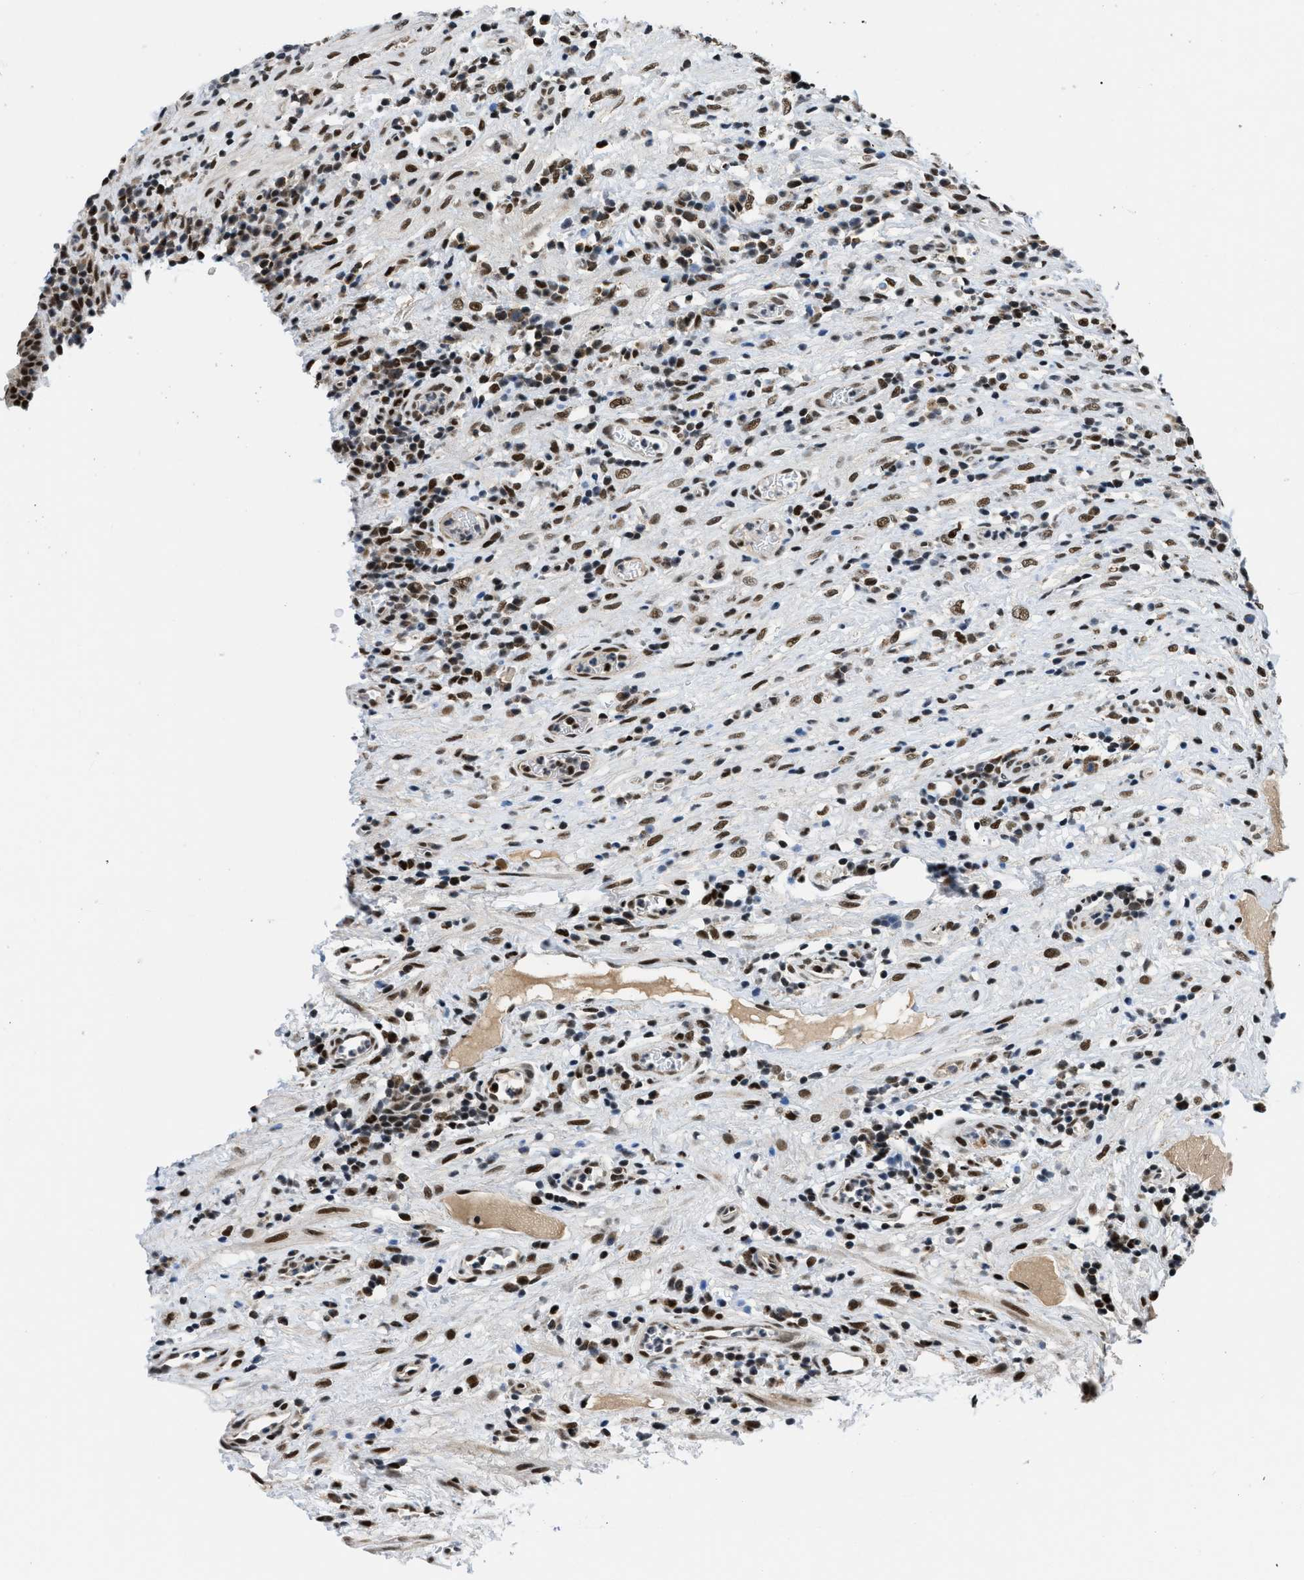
{"staining": {"intensity": "strong", "quantity": ">75%", "location": "nuclear"}, "tissue": "urothelial cancer", "cell_type": "Tumor cells", "image_type": "cancer", "snomed": [{"axis": "morphology", "description": "Urothelial carcinoma, Low grade"}, {"axis": "topography", "description": "Urinary bladder"}], "caption": "This histopathology image displays low-grade urothelial carcinoma stained with immunohistochemistry (IHC) to label a protein in brown. The nuclear of tumor cells show strong positivity for the protein. Nuclei are counter-stained blue.", "gene": "KDM3B", "patient": {"sex": "female", "age": 75}}